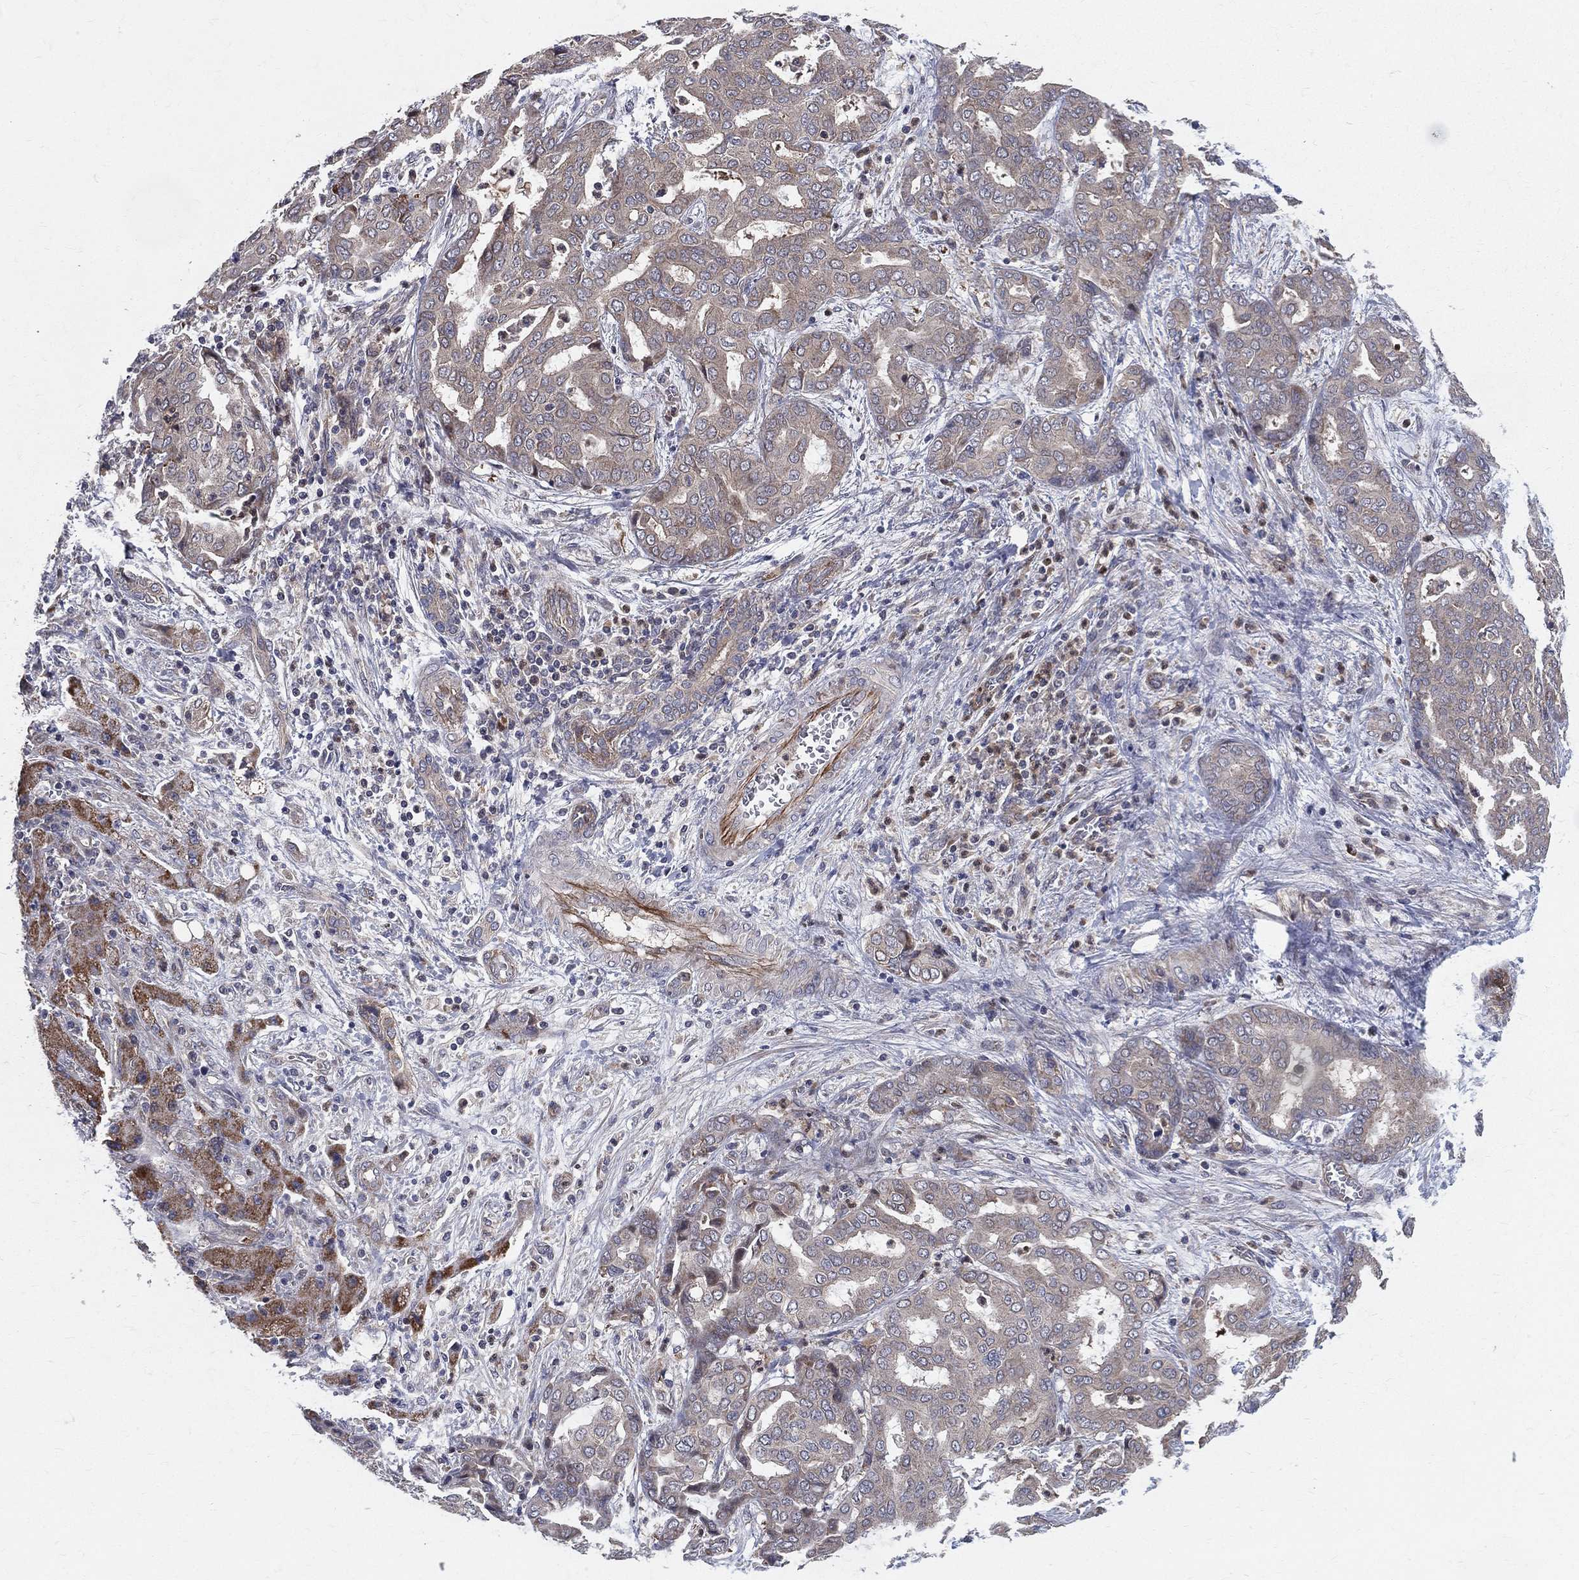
{"staining": {"intensity": "negative", "quantity": "none", "location": "none"}, "tissue": "liver cancer", "cell_type": "Tumor cells", "image_type": "cancer", "snomed": [{"axis": "morphology", "description": "Cholangiocarcinoma"}, {"axis": "topography", "description": "Liver"}], "caption": "An IHC micrograph of liver cholangiocarcinoma is shown. There is no staining in tumor cells of liver cholangiocarcinoma.", "gene": "POMZP3", "patient": {"sex": "female", "age": 64}}